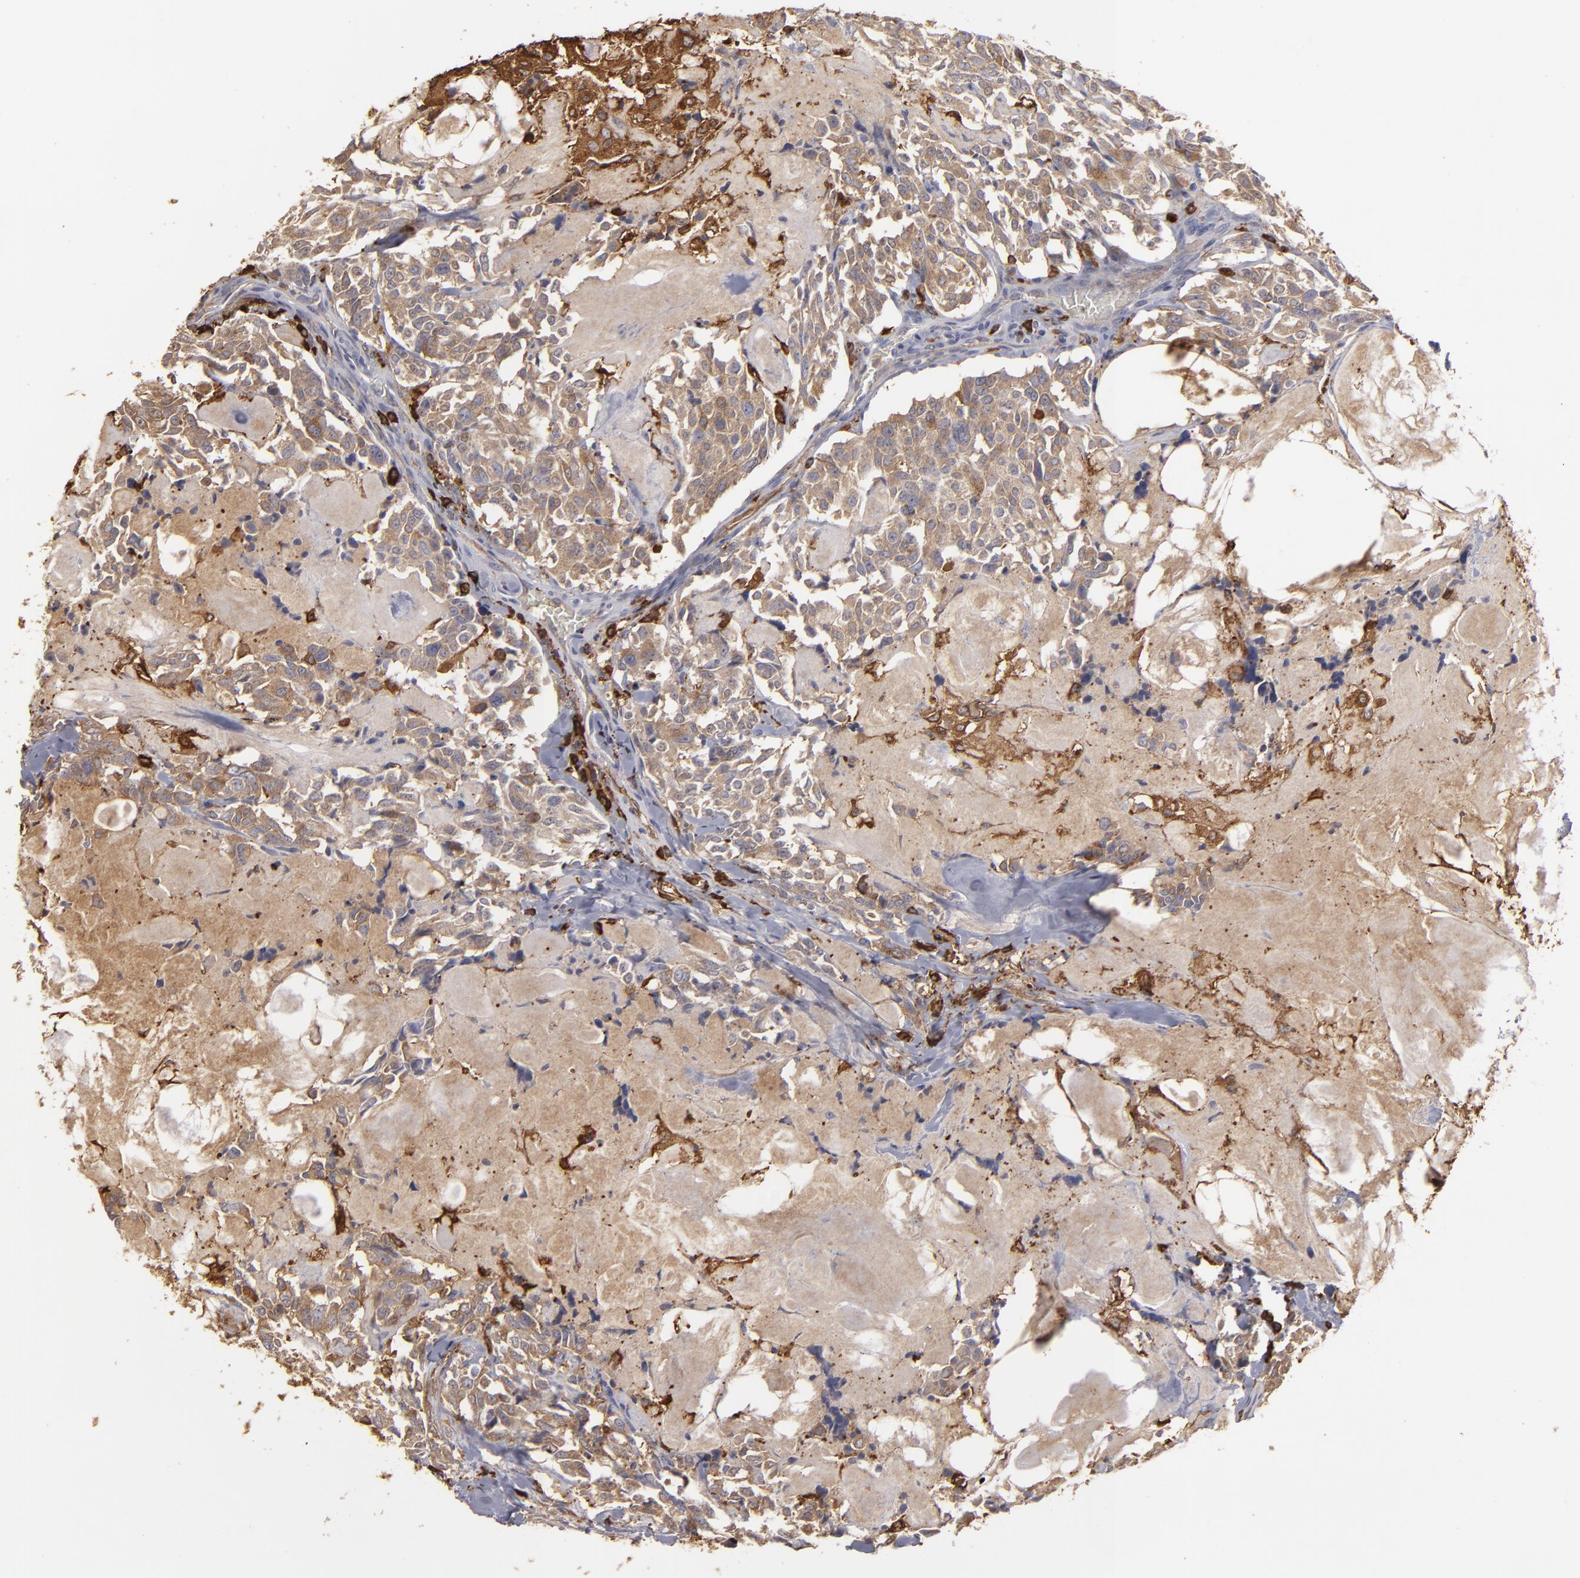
{"staining": {"intensity": "moderate", "quantity": ">75%", "location": "cytoplasmic/membranous"}, "tissue": "thyroid cancer", "cell_type": "Tumor cells", "image_type": "cancer", "snomed": [{"axis": "morphology", "description": "Carcinoma, NOS"}, {"axis": "morphology", "description": "Carcinoid, malignant, NOS"}, {"axis": "topography", "description": "Thyroid gland"}], "caption": "IHC micrograph of thyroid cancer (carcinoma) stained for a protein (brown), which demonstrates medium levels of moderate cytoplasmic/membranous expression in about >75% of tumor cells.", "gene": "ODC1", "patient": {"sex": "male", "age": 33}}